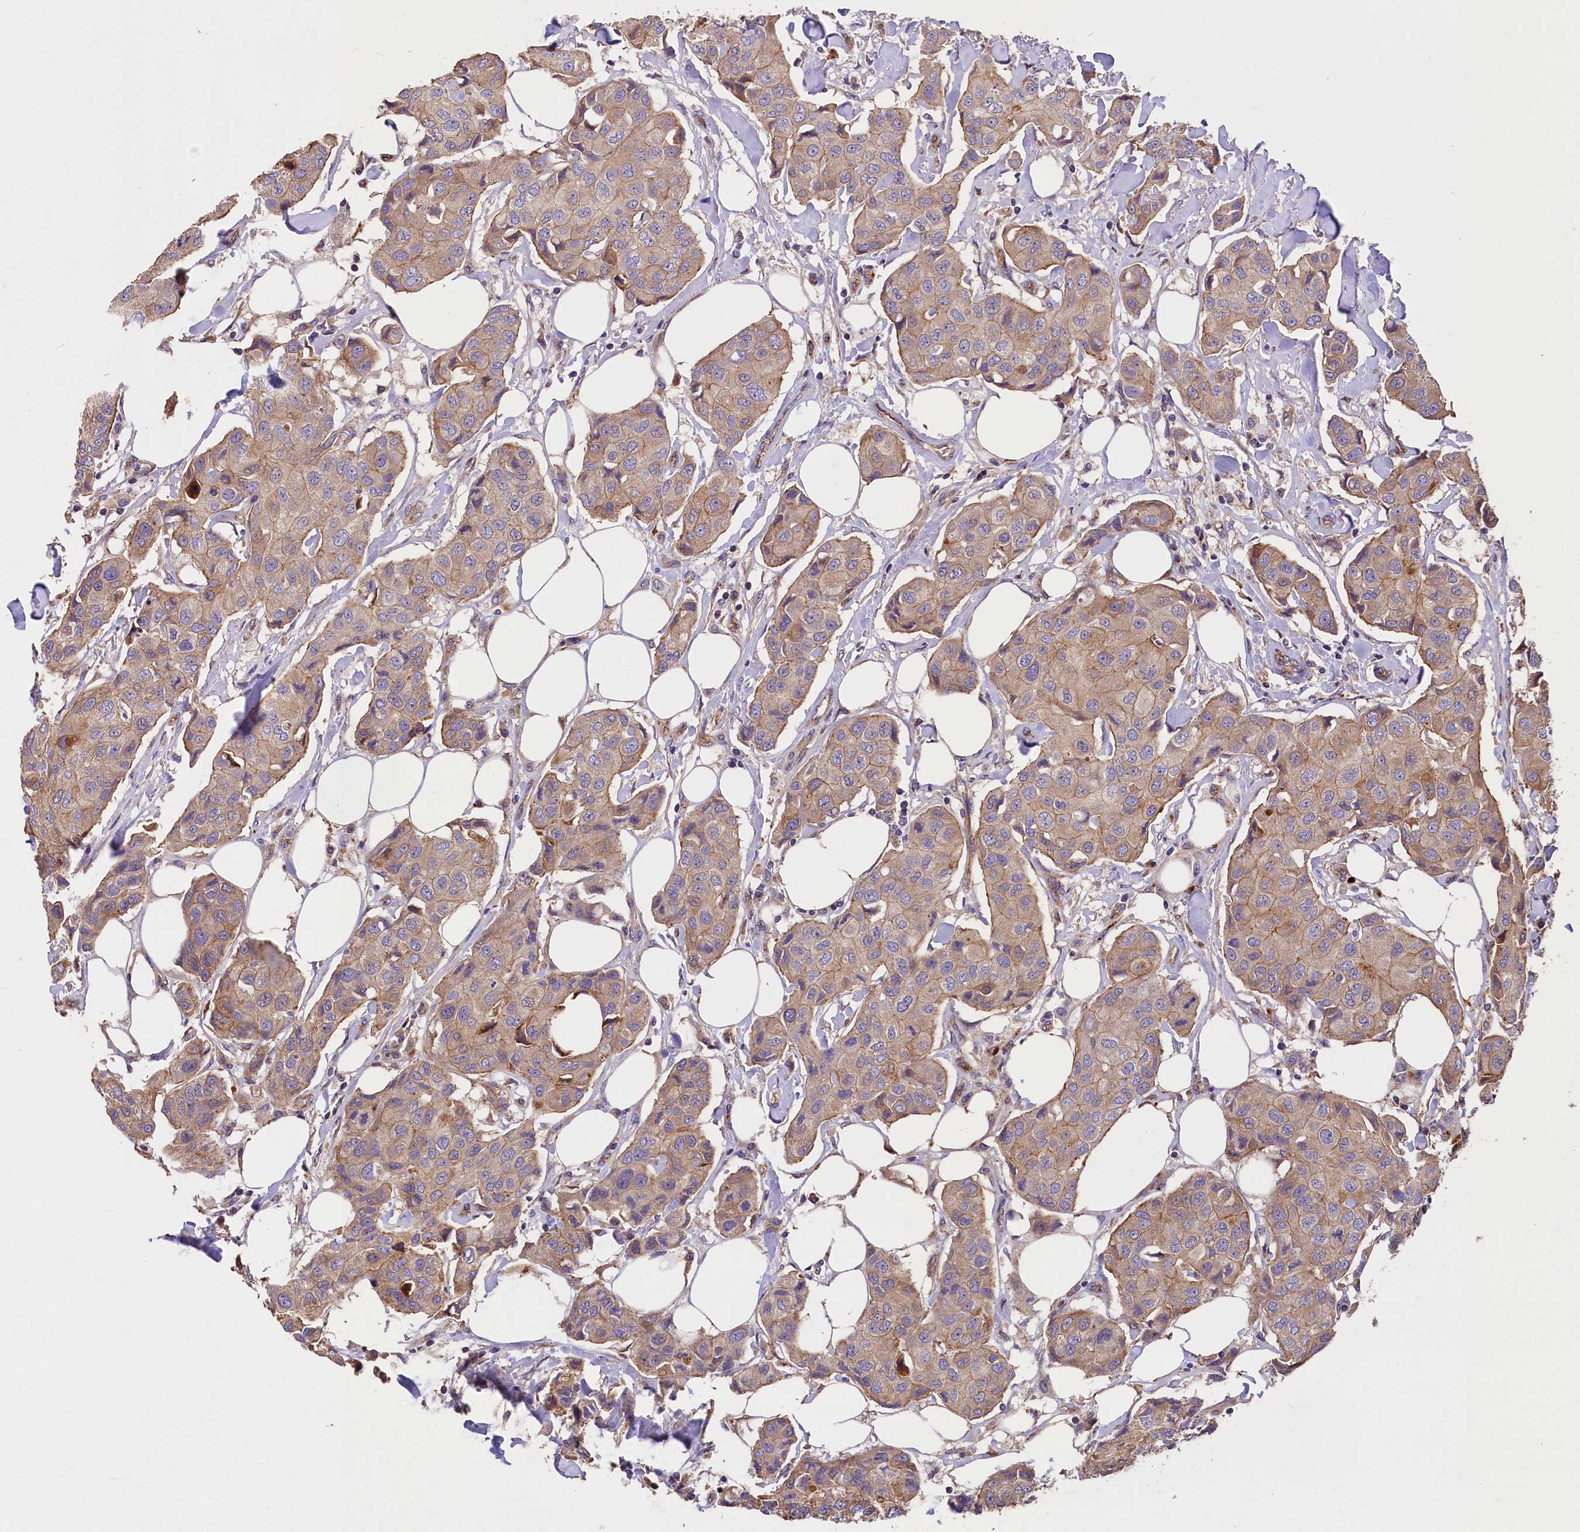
{"staining": {"intensity": "weak", "quantity": ">75%", "location": "cytoplasmic/membranous"}, "tissue": "breast cancer", "cell_type": "Tumor cells", "image_type": "cancer", "snomed": [{"axis": "morphology", "description": "Duct carcinoma"}, {"axis": "topography", "description": "Breast"}], "caption": "There is low levels of weak cytoplasmic/membranous expression in tumor cells of breast infiltrating ductal carcinoma, as demonstrated by immunohistochemical staining (brown color).", "gene": "ERMARD", "patient": {"sex": "female", "age": 80}}